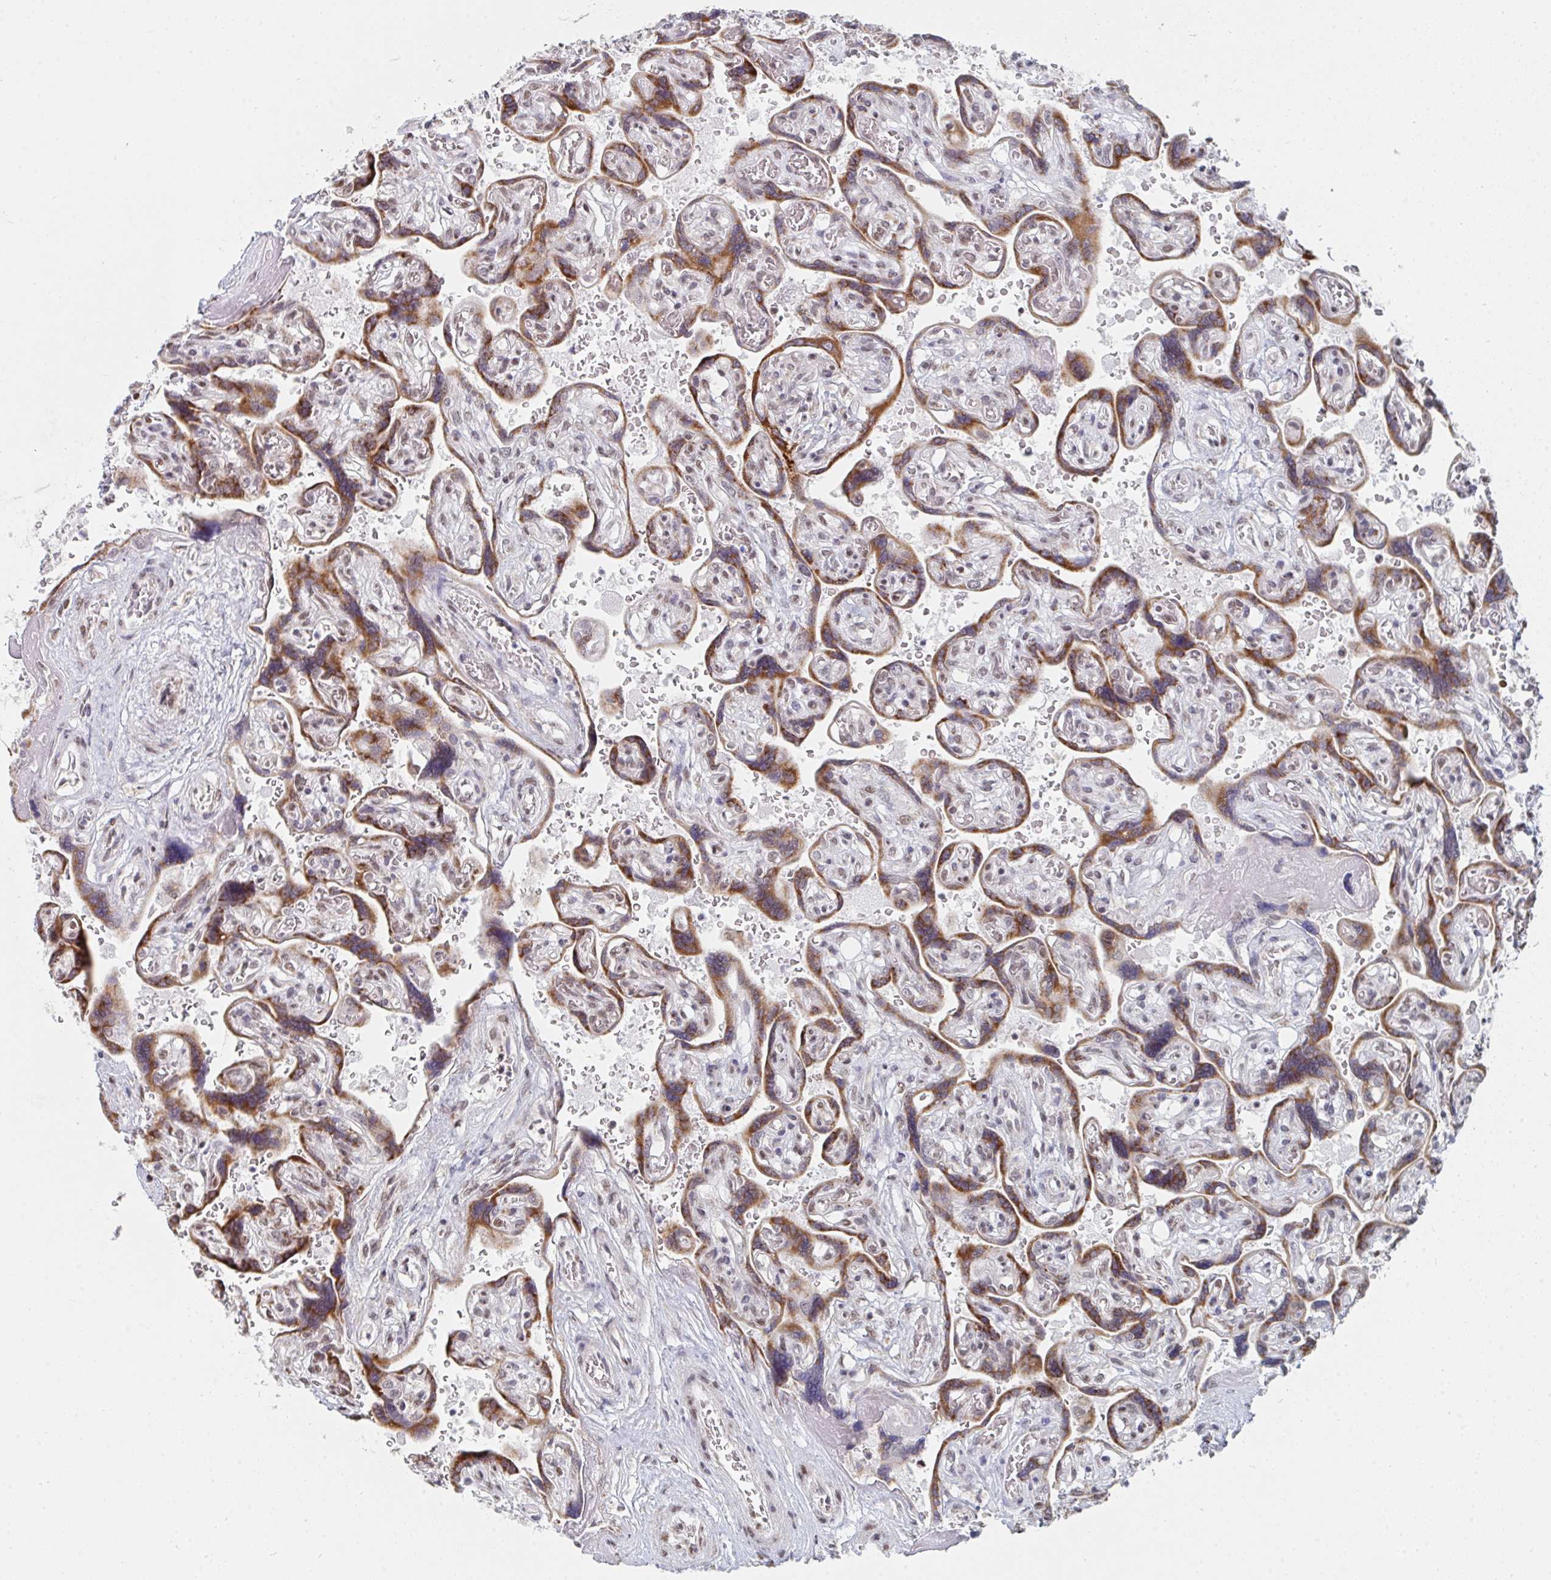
{"staining": {"intensity": "moderate", "quantity": ">75%", "location": "nuclear"}, "tissue": "placenta", "cell_type": "Decidual cells", "image_type": "normal", "snomed": [{"axis": "morphology", "description": "Normal tissue, NOS"}, {"axis": "topography", "description": "Placenta"}], "caption": "Protein staining of normal placenta demonstrates moderate nuclear staining in about >75% of decidual cells. Immunohistochemistry (ihc) stains the protein in brown and the nuclei are stained blue.", "gene": "MBNL1", "patient": {"sex": "female", "age": 32}}